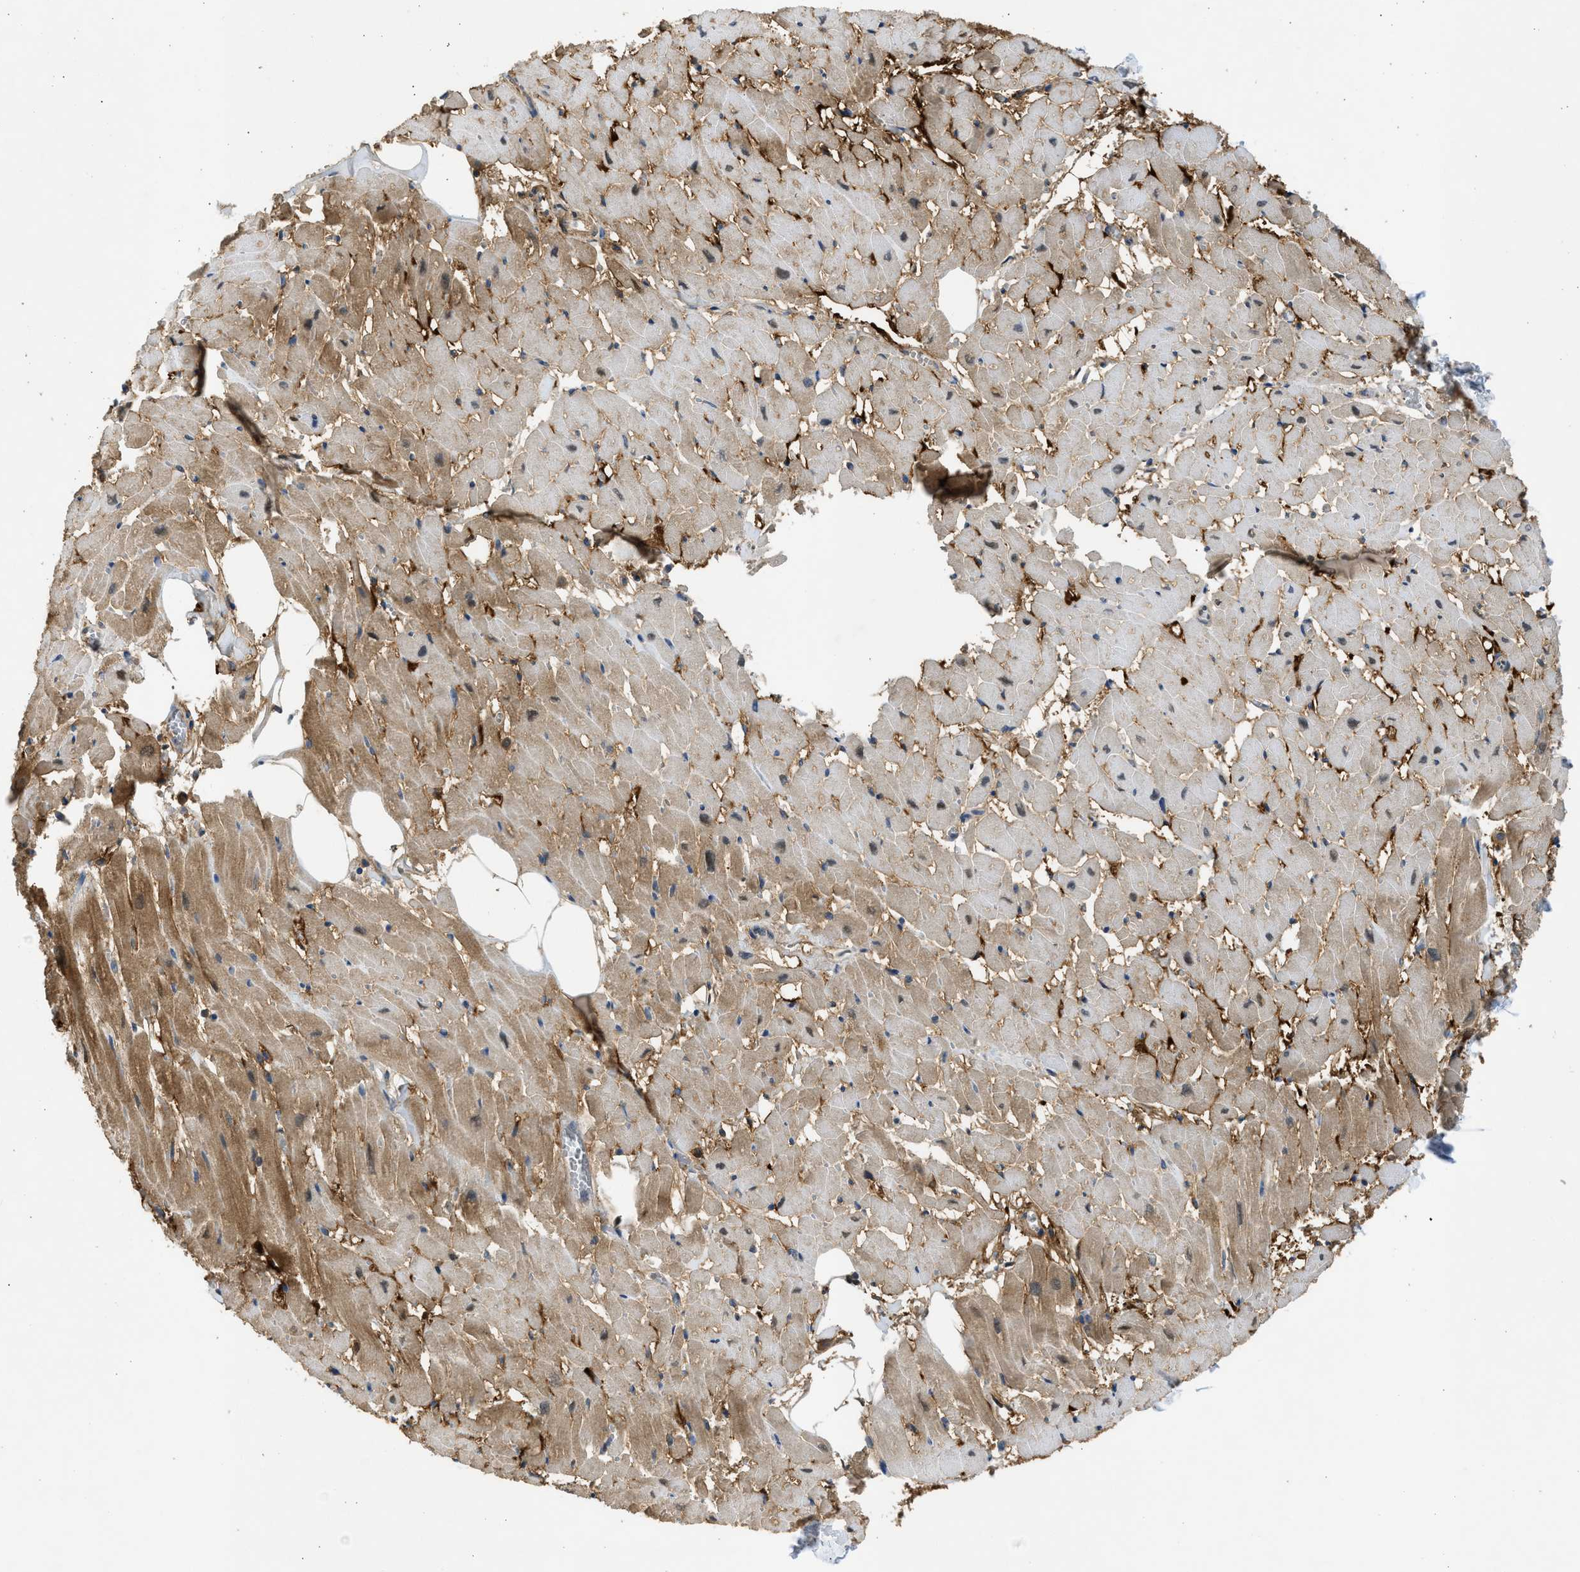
{"staining": {"intensity": "moderate", "quantity": ">75%", "location": "cytoplasmic/membranous"}, "tissue": "heart muscle", "cell_type": "Cardiomyocytes", "image_type": "normal", "snomed": [{"axis": "morphology", "description": "Normal tissue, NOS"}, {"axis": "topography", "description": "Heart"}], "caption": "About >75% of cardiomyocytes in normal heart muscle reveal moderate cytoplasmic/membranous protein positivity as visualized by brown immunohistochemical staining.", "gene": "MAPK7", "patient": {"sex": "female", "age": 19}}